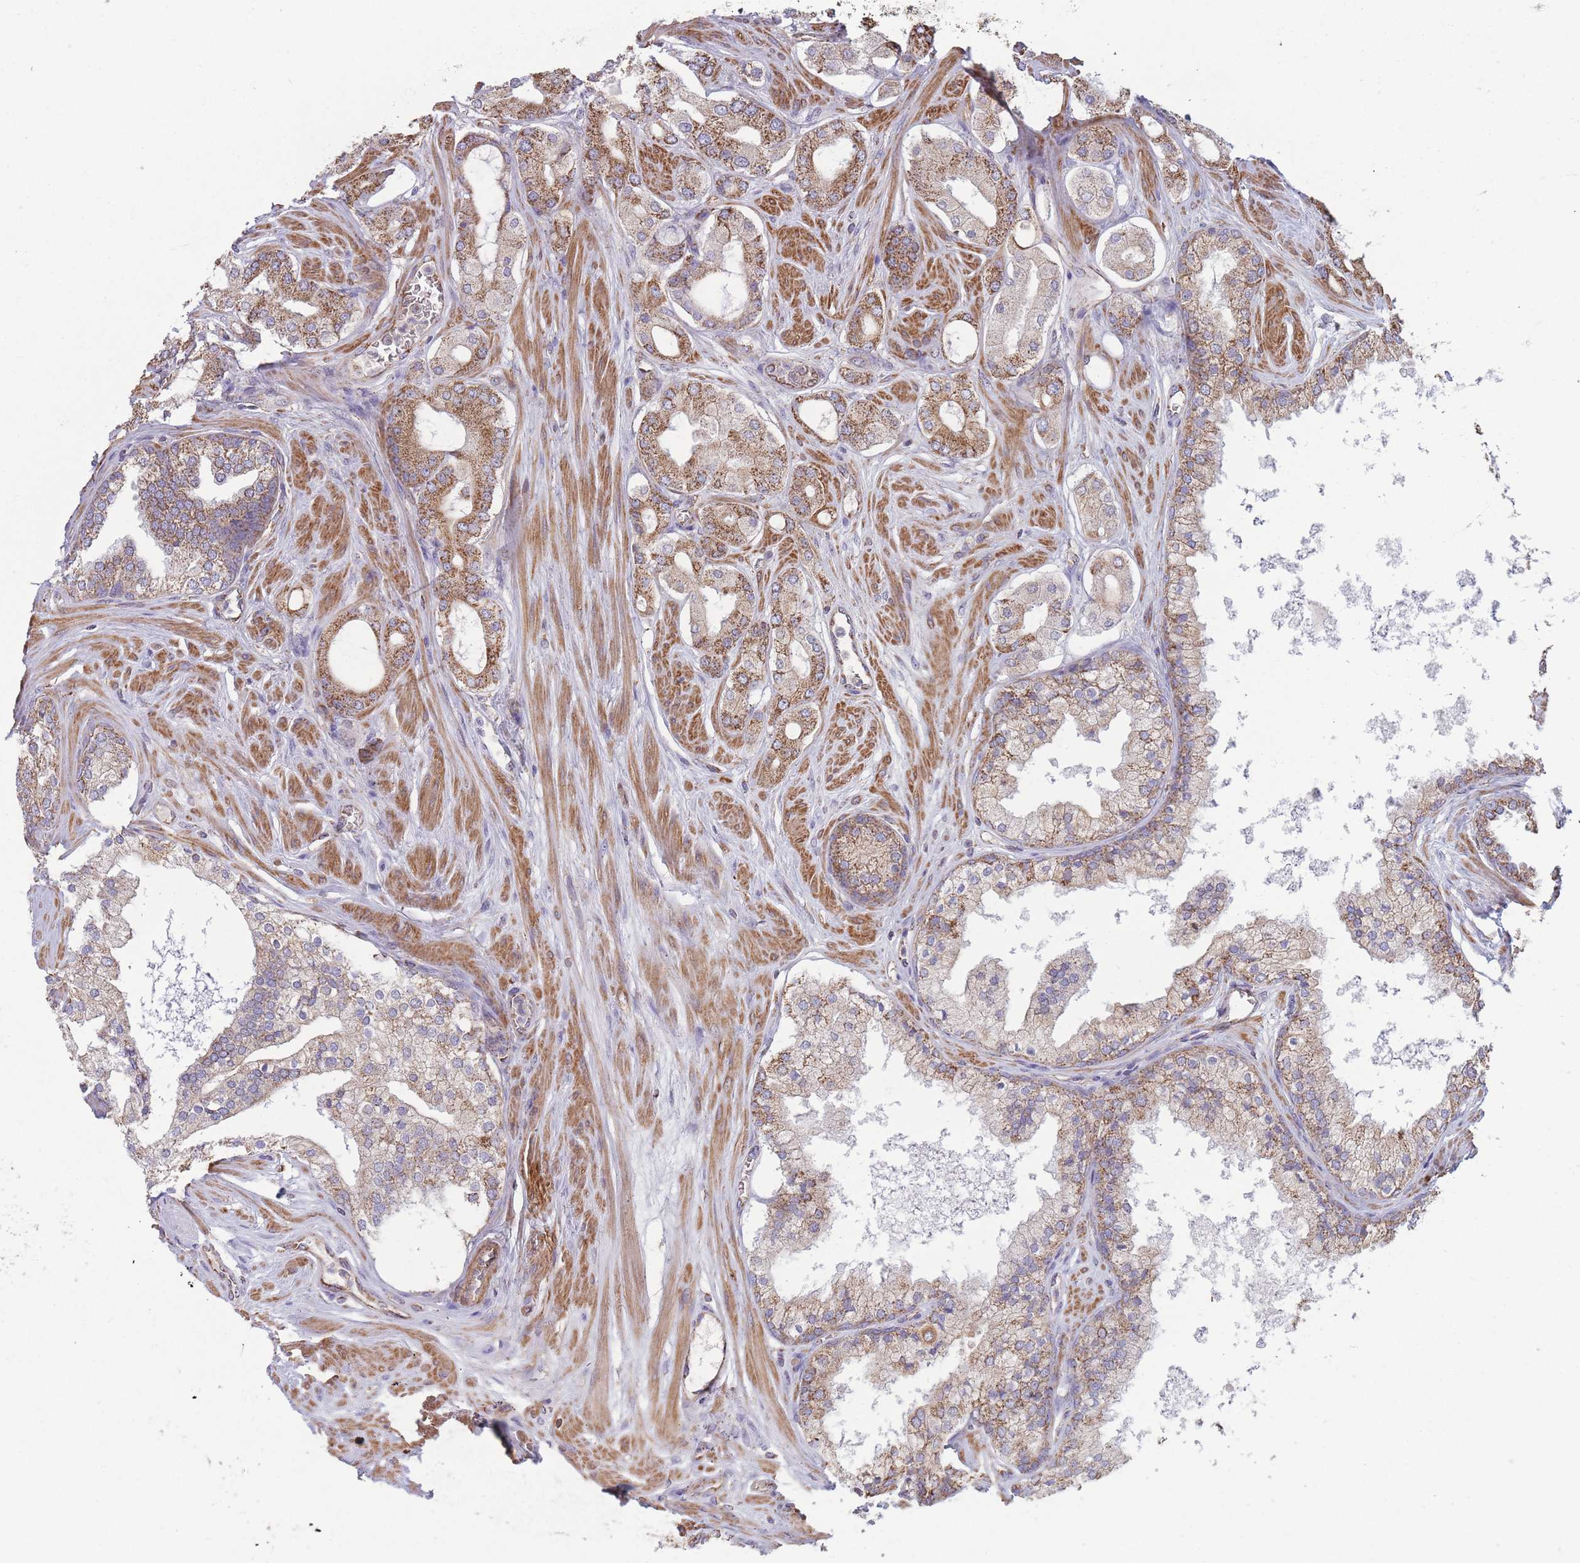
{"staining": {"intensity": "moderate", "quantity": ">75%", "location": "cytoplasmic/membranous"}, "tissue": "prostate cancer", "cell_type": "Tumor cells", "image_type": "cancer", "snomed": [{"axis": "morphology", "description": "Adenocarcinoma, Low grade"}, {"axis": "topography", "description": "Prostate"}], "caption": "This is a micrograph of immunohistochemistry staining of prostate cancer (adenocarcinoma (low-grade)), which shows moderate positivity in the cytoplasmic/membranous of tumor cells.", "gene": "KIF16B", "patient": {"sex": "male", "age": 42}}